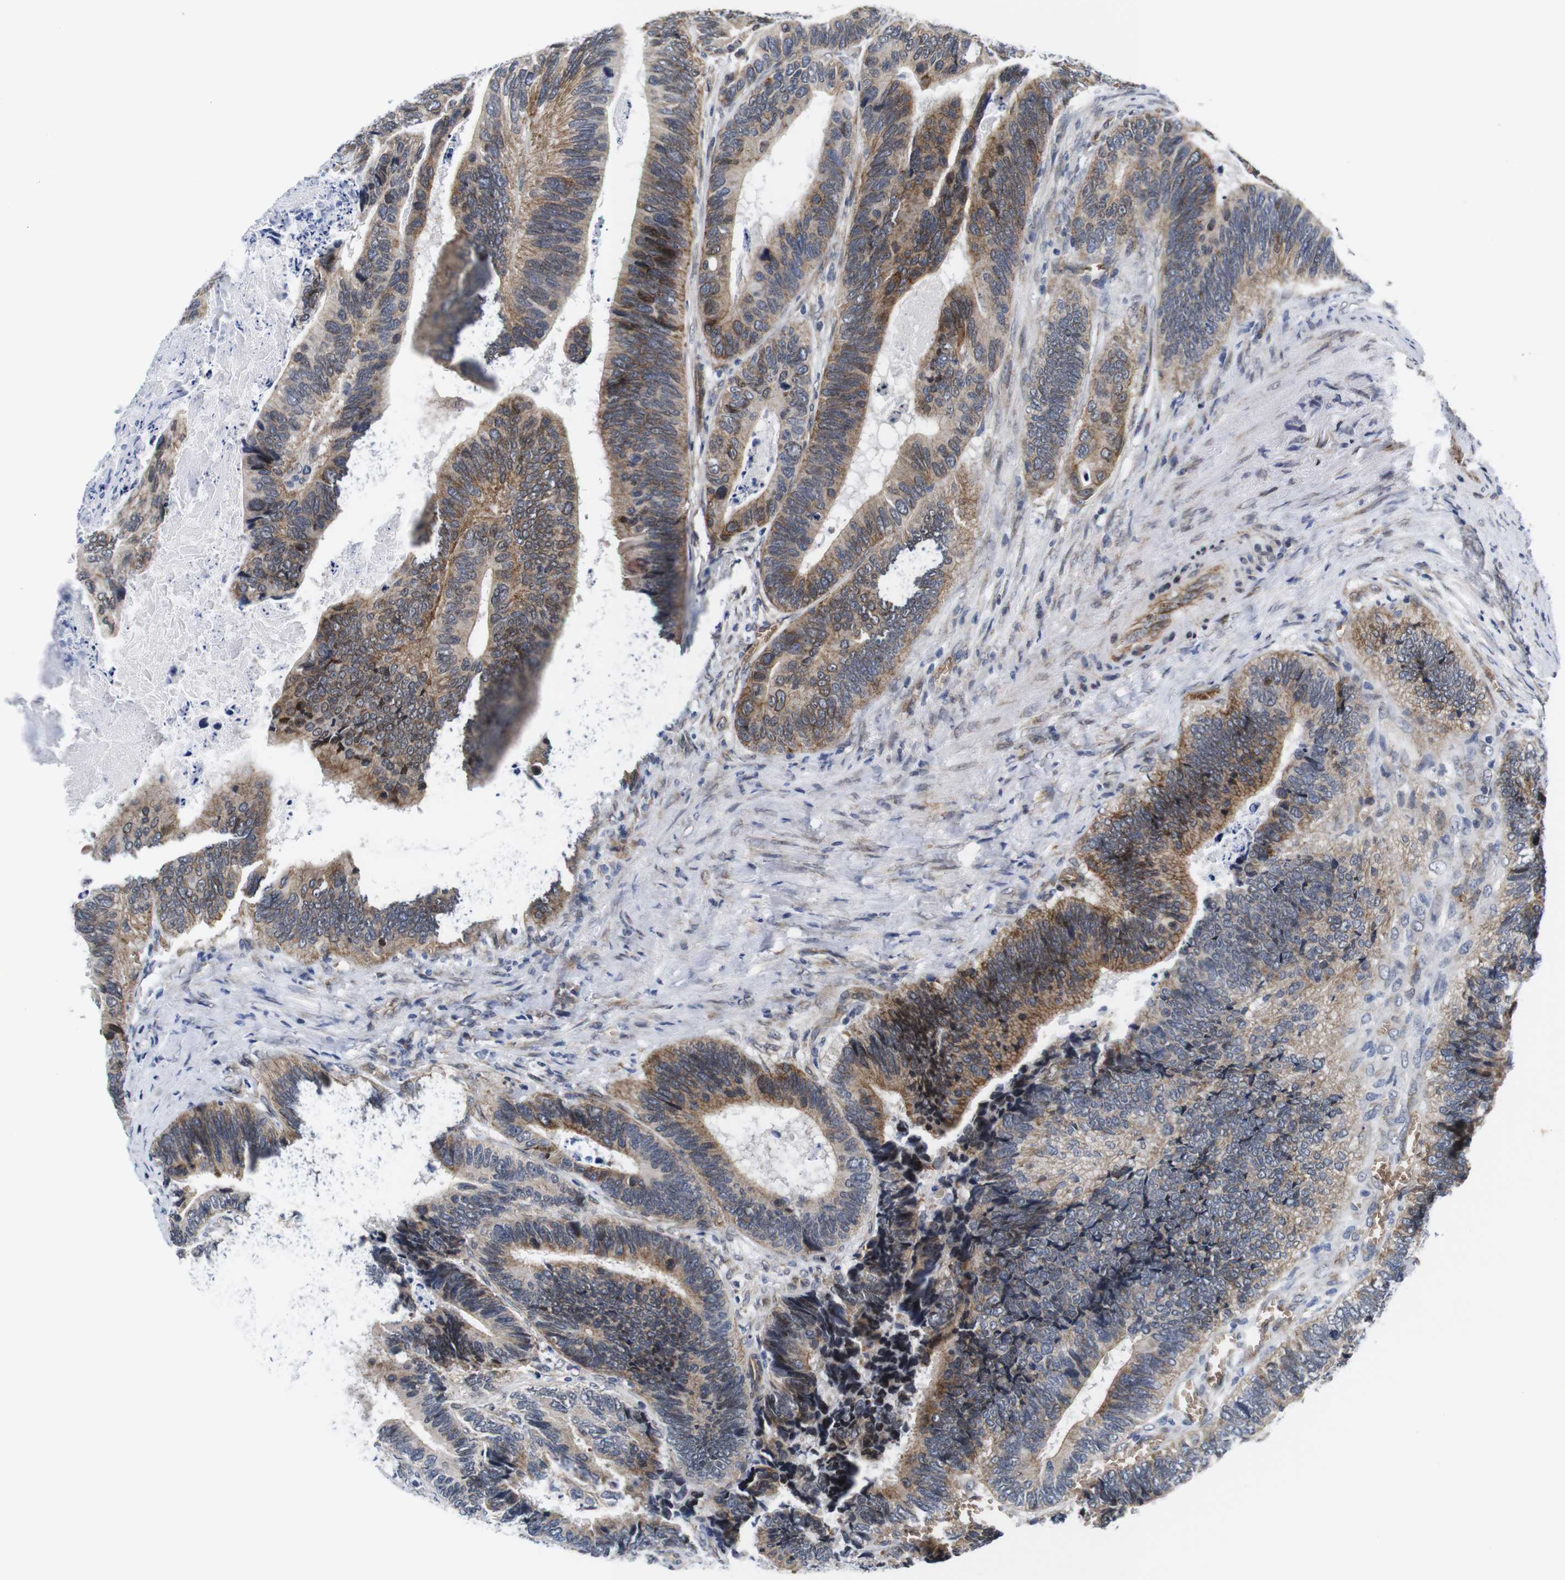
{"staining": {"intensity": "moderate", "quantity": ">75%", "location": "cytoplasmic/membranous"}, "tissue": "colorectal cancer", "cell_type": "Tumor cells", "image_type": "cancer", "snomed": [{"axis": "morphology", "description": "Adenocarcinoma, NOS"}, {"axis": "topography", "description": "Colon"}], "caption": "A medium amount of moderate cytoplasmic/membranous staining is seen in about >75% of tumor cells in colorectal cancer (adenocarcinoma) tissue.", "gene": "SOCS3", "patient": {"sex": "male", "age": 72}}